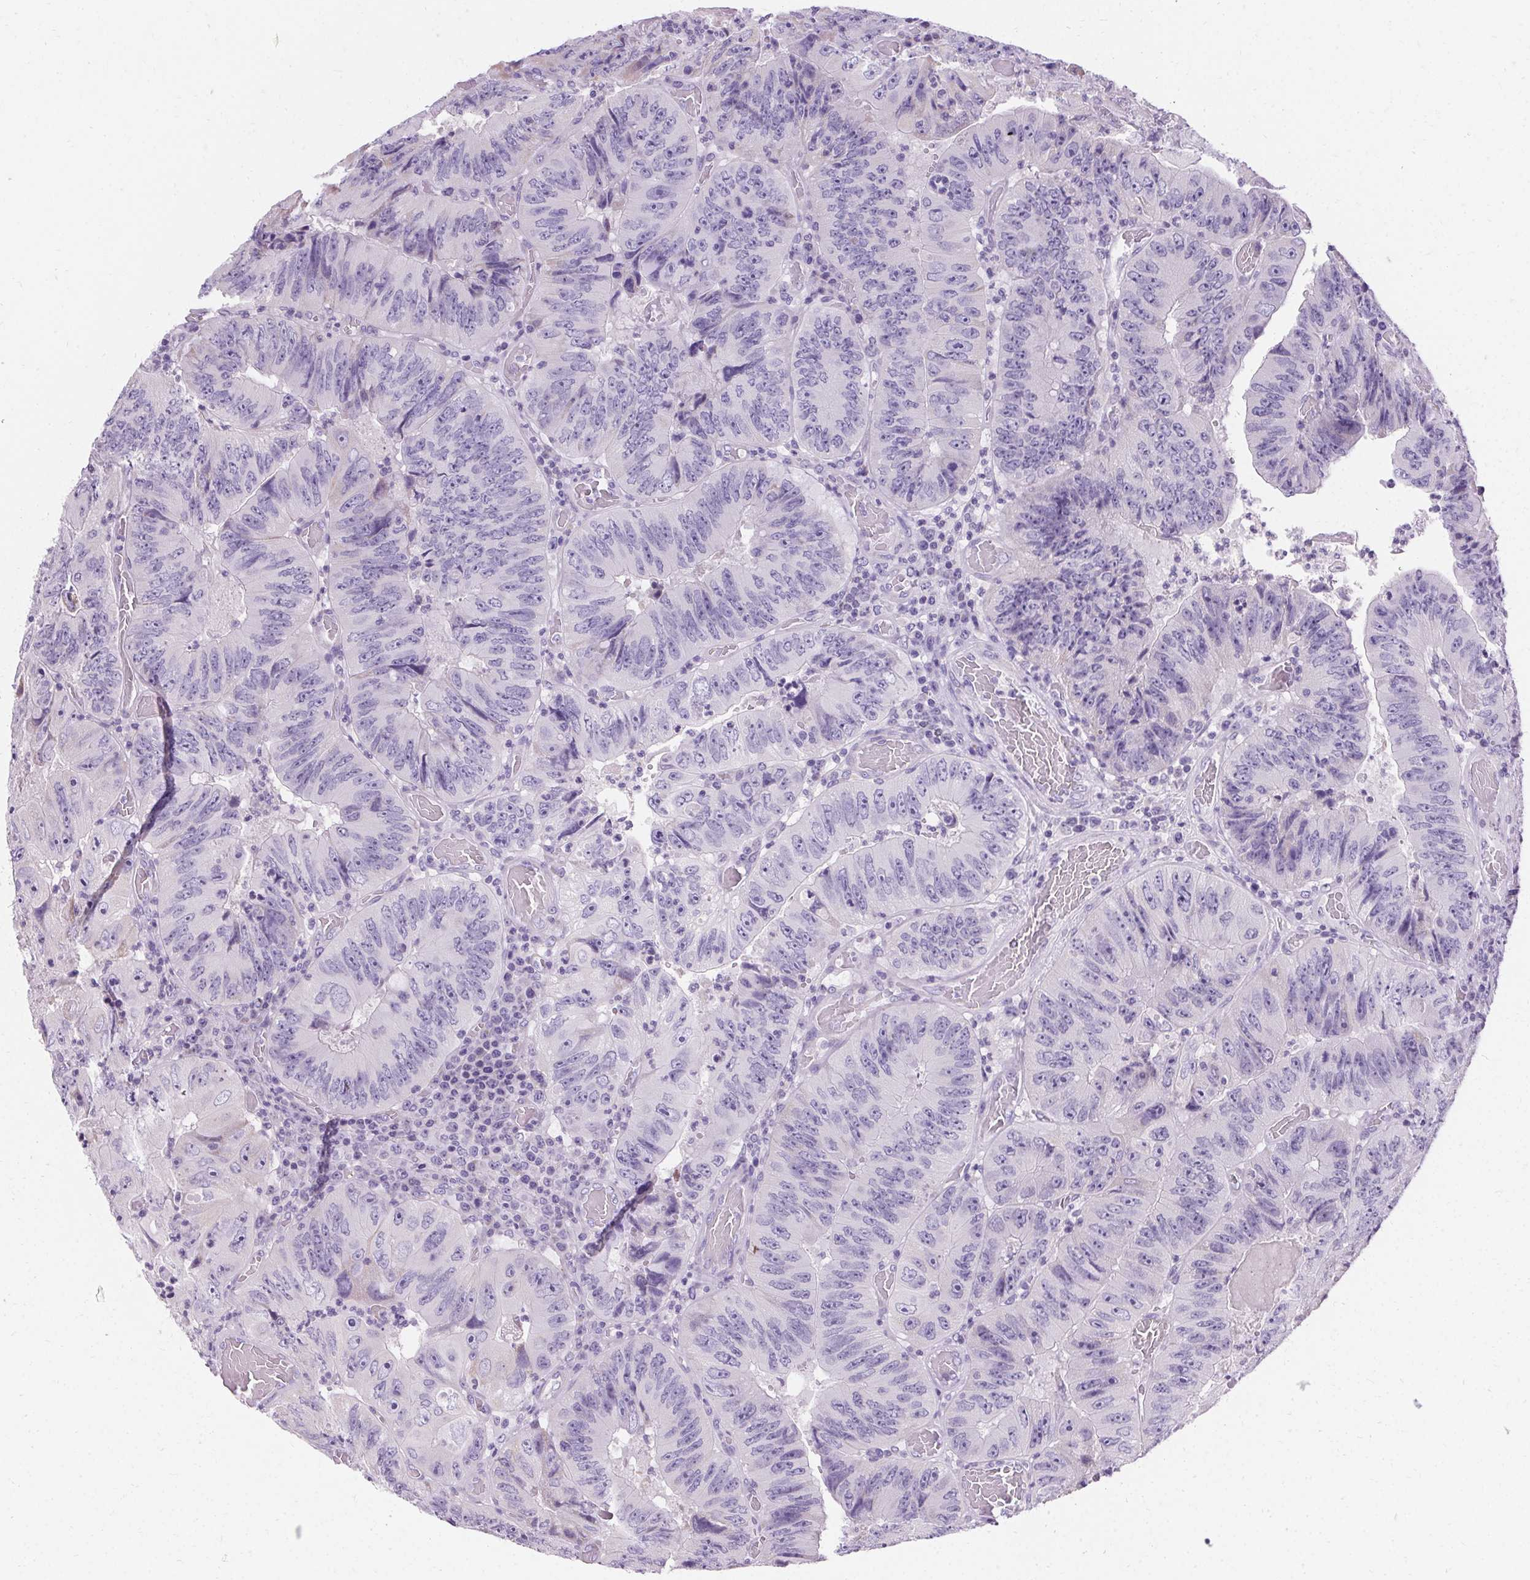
{"staining": {"intensity": "negative", "quantity": "none", "location": "none"}, "tissue": "colorectal cancer", "cell_type": "Tumor cells", "image_type": "cancer", "snomed": [{"axis": "morphology", "description": "Adenocarcinoma, NOS"}, {"axis": "topography", "description": "Colon"}], "caption": "Immunohistochemistry image of human adenocarcinoma (colorectal) stained for a protein (brown), which reveals no expression in tumor cells.", "gene": "ASGR2", "patient": {"sex": "female", "age": 84}}